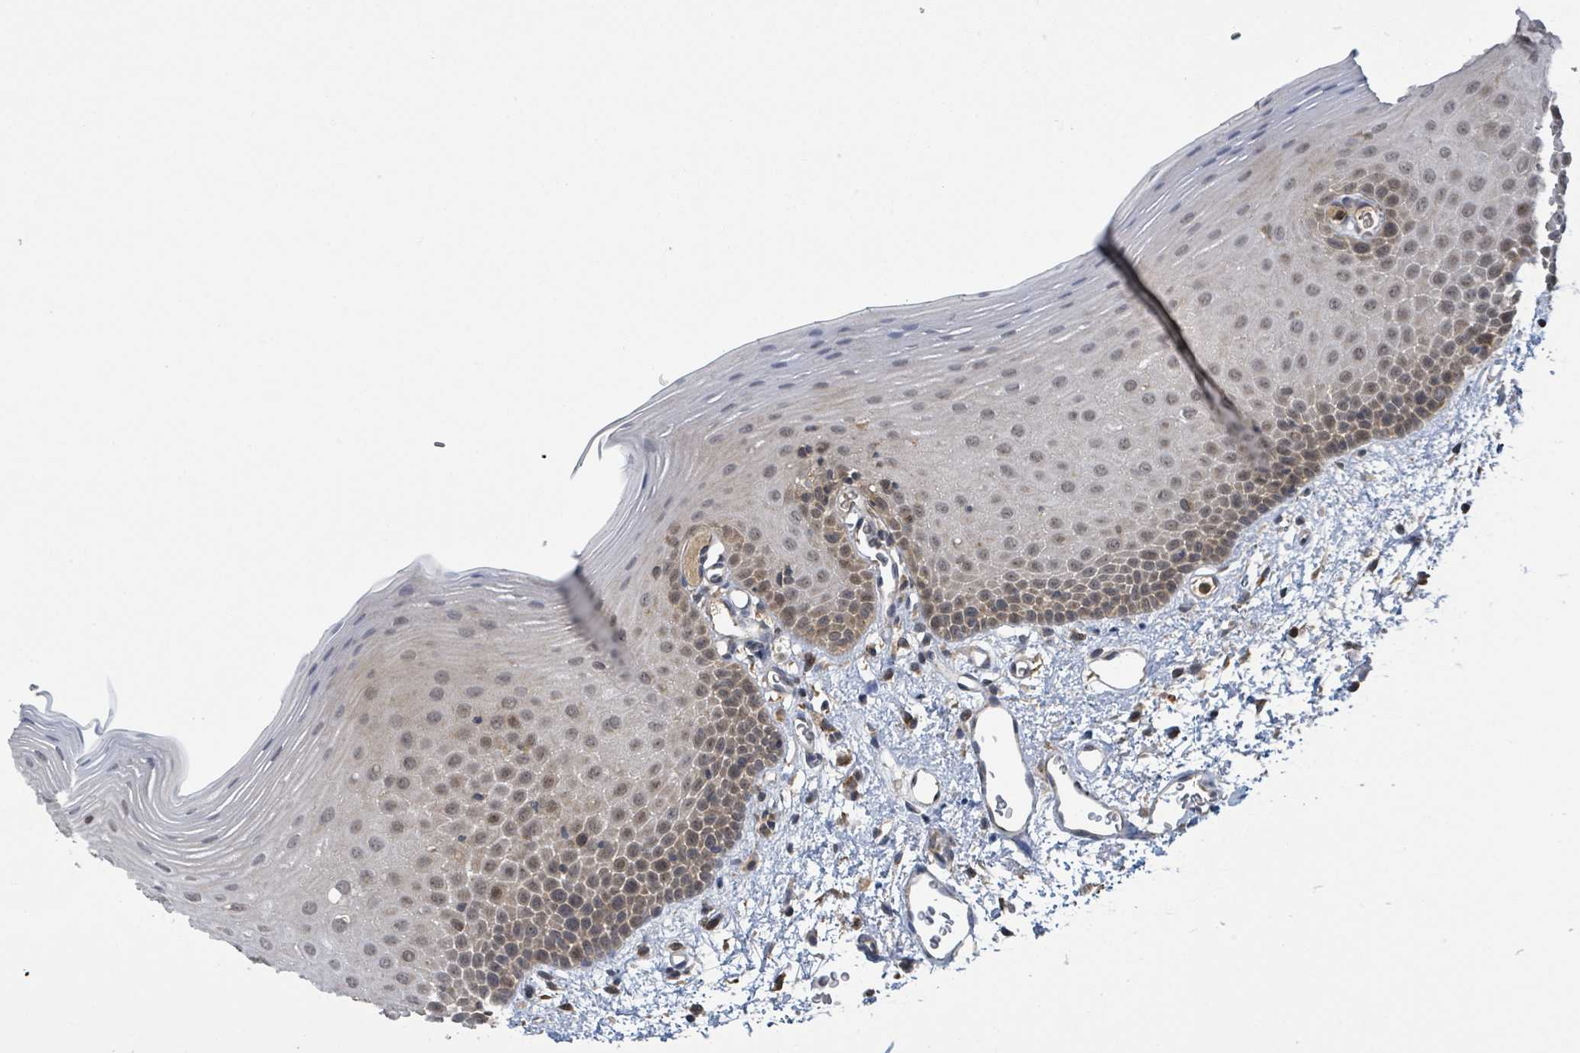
{"staining": {"intensity": "moderate", "quantity": ">75%", "location": "cytoplasmic/membranous,nuclear"}, "tissue": "oral mucosa", "cell_type": "Squamous epithelial cells", "image_type": "normal", "snomed": [{"axis": "morphology", "description": "Normal tissue, NOS"}, {"axis": "topography", "description": "Oral tissue"}], "caption": "Squamous epithelial cells reveal moderate cytoplasmic/membranous,nuclear expression in about >75% of cells in normal oral mucosa.", "gene": "CCDC121", "patient": {"sex": "female", "age": 70}}